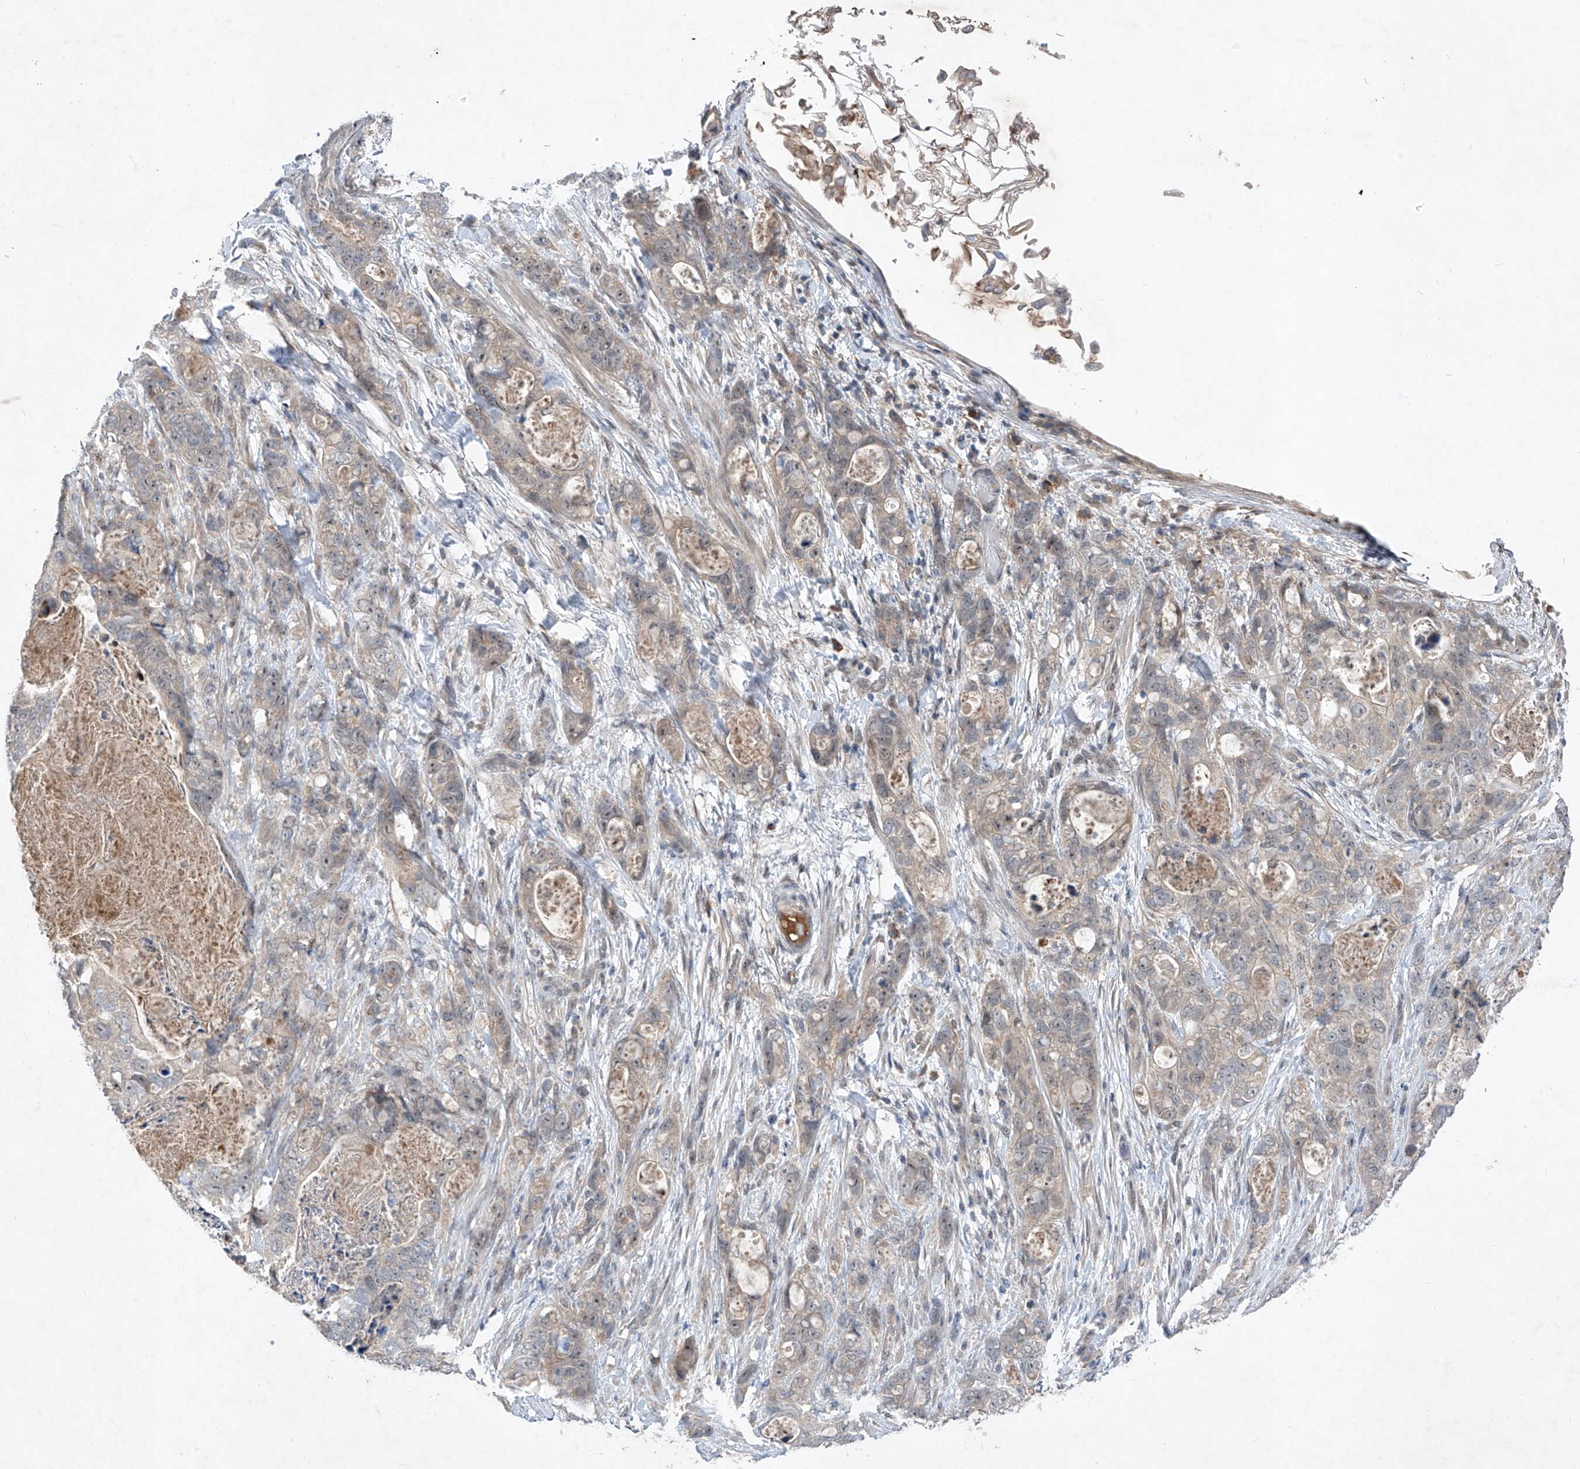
{"staining": {"intensity": "negative", "quantity": "none", "location": "none"}, "tissue": "stomach cancer", "cell_type": "Tumor cells", "image_type": "cancer", "snomed": [{"axis": "morphology", "description": "Normal tissue, NOS"}, {"axis": "morphology", "description": "Adenocarcinoma, NOS"}, {"axis": "topography", "description": "Stomach"}], "caption": "This is an immunohistochemistry (IHC) image of human stomach adenocarcinoma. There is no positivity in tumor cells.", "gene": "FAM135A", "patient": {"sex": "female", "age": 89}}